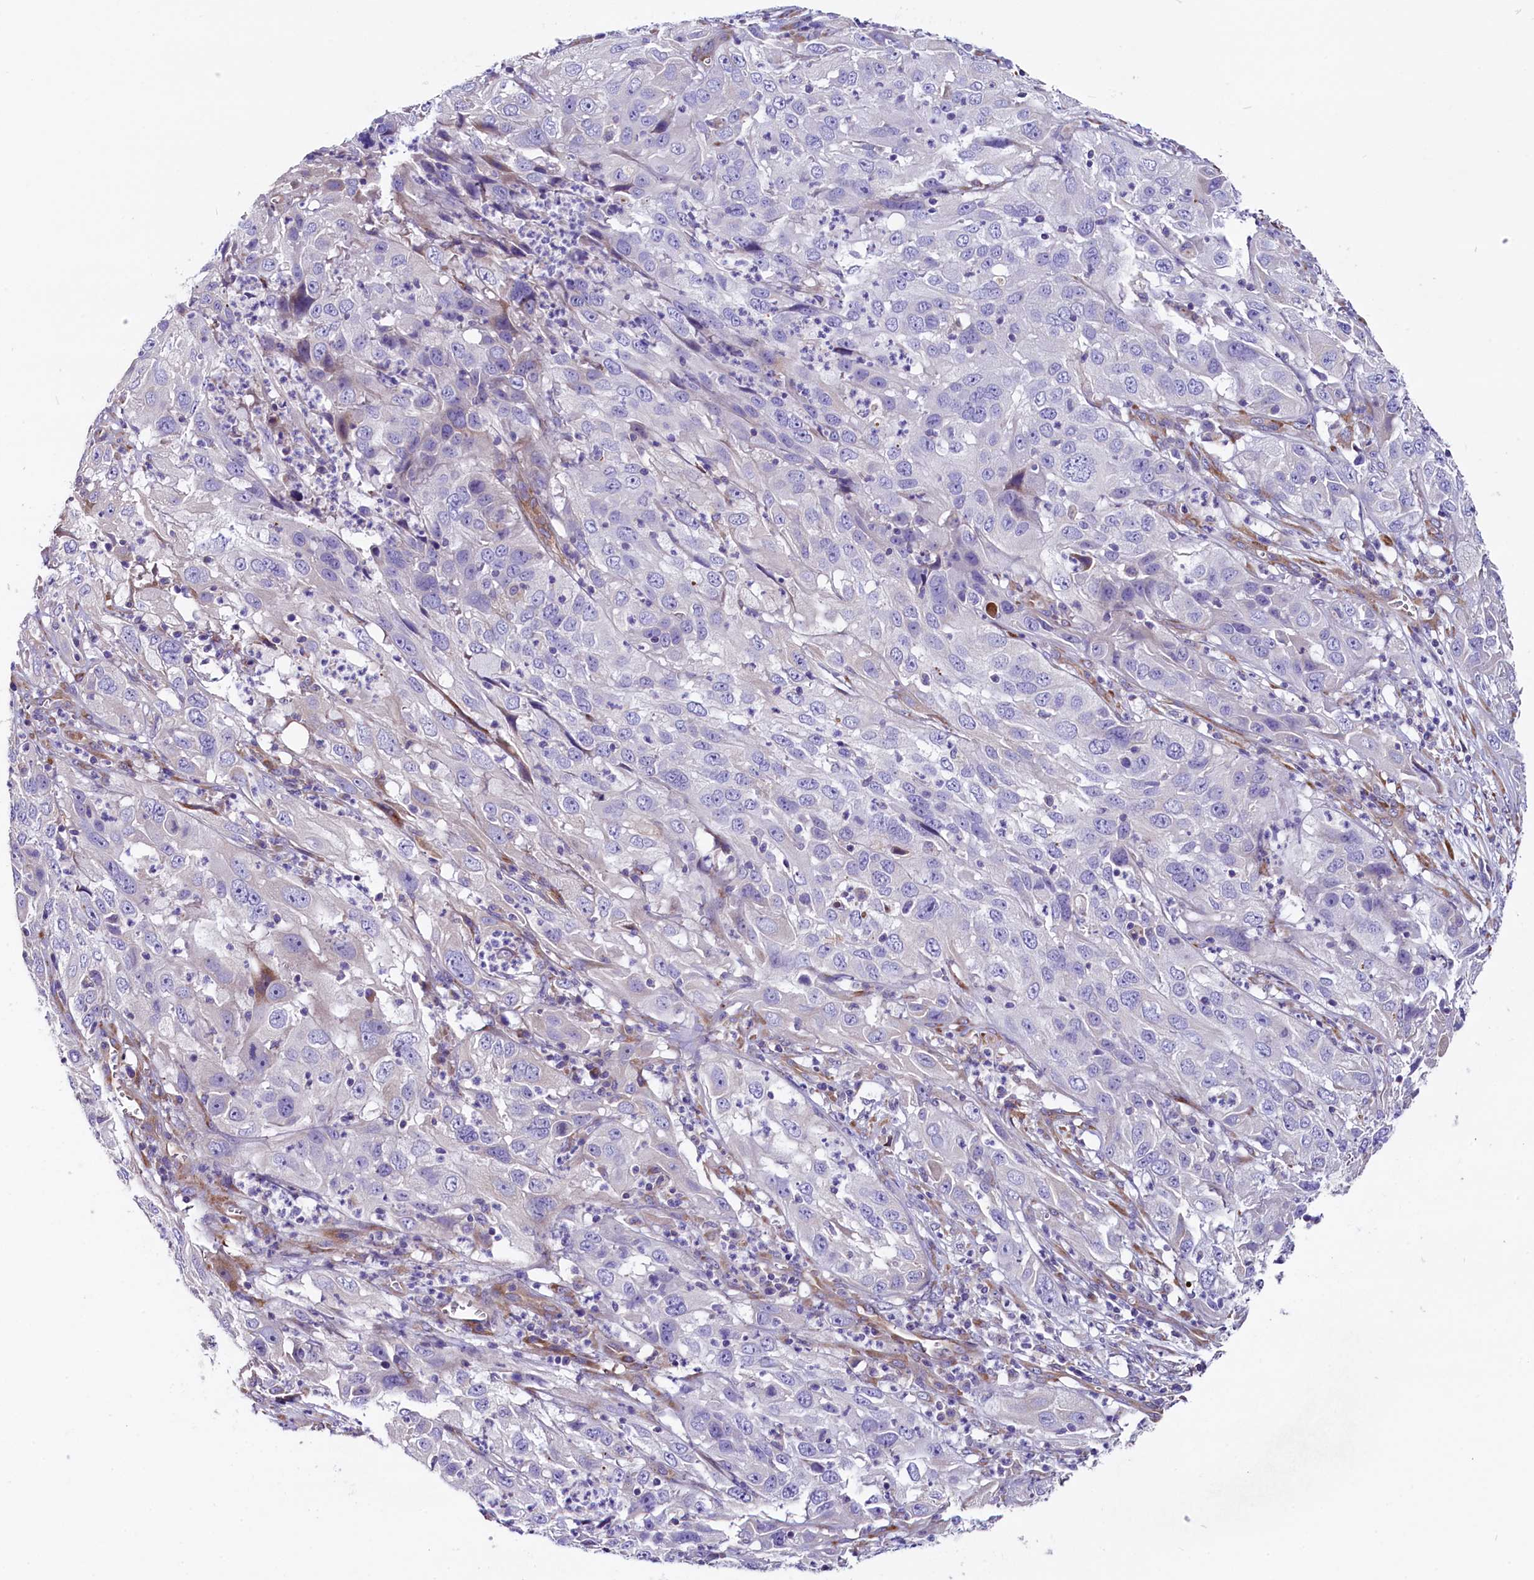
{"staining": {"intensity": "negative", "quantity": "none", "location": "none"}, "tissue": "cervical cancer", "cell_type": "Tumor cells", "image_type": "cancer", "snomed": [{"axis": "morphology", "description": "Squamous cell carcinoma, NOS"}, {"axis": "topography", "description": "Cervix"}], "caption": "DAB (3,3'-diaminobenzidine) immunohistochemical staining of human cervical cancer exhibits no significant positivity in tumor cells.", "gene": "GPR108", "patient": {"sex": "female", "age": 32}}